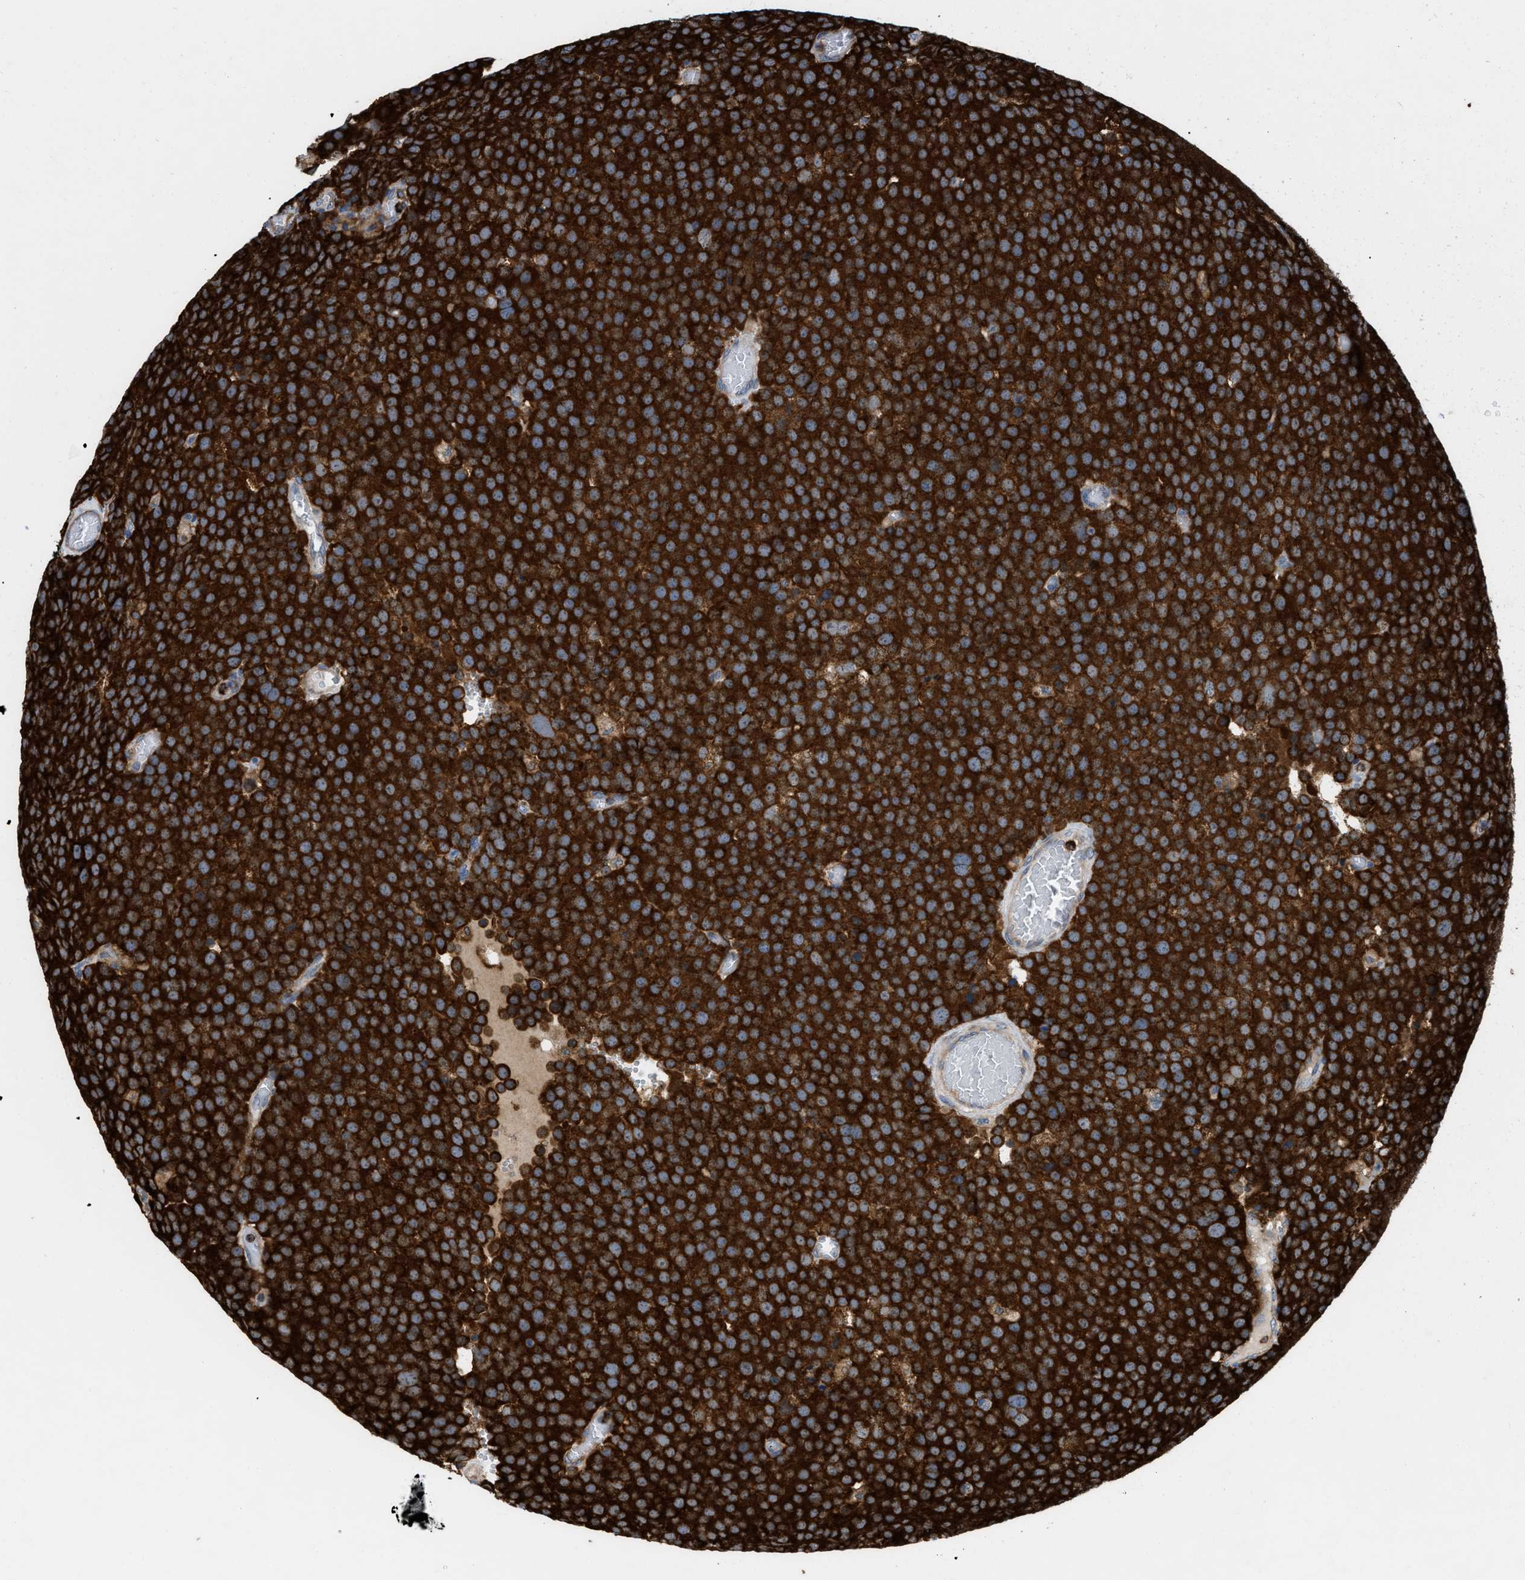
{"staining": {"intensity": "strong", "quantity": ">75%", "location": "cytoplasmic/membranous"}, "tissue": "testis cancer", "cell_type": "Tumor cells", "image_type": "cancer", "snomed": [{"axis": "morphology", "description": "Normal tissue, NOS"}, {"axis": "morphology", "description": "Seminoma, NOS"}, {"axis": "topography", "description": "Testis"}], "caption": "Seminoma (testis) was stained to show a protein in brown. There is high levels of strong cytoplasmic/membranous expression in about >75% of tumor cells.", "gene": "GPAT4", "patient": {"sex": "male", "age": 71}}